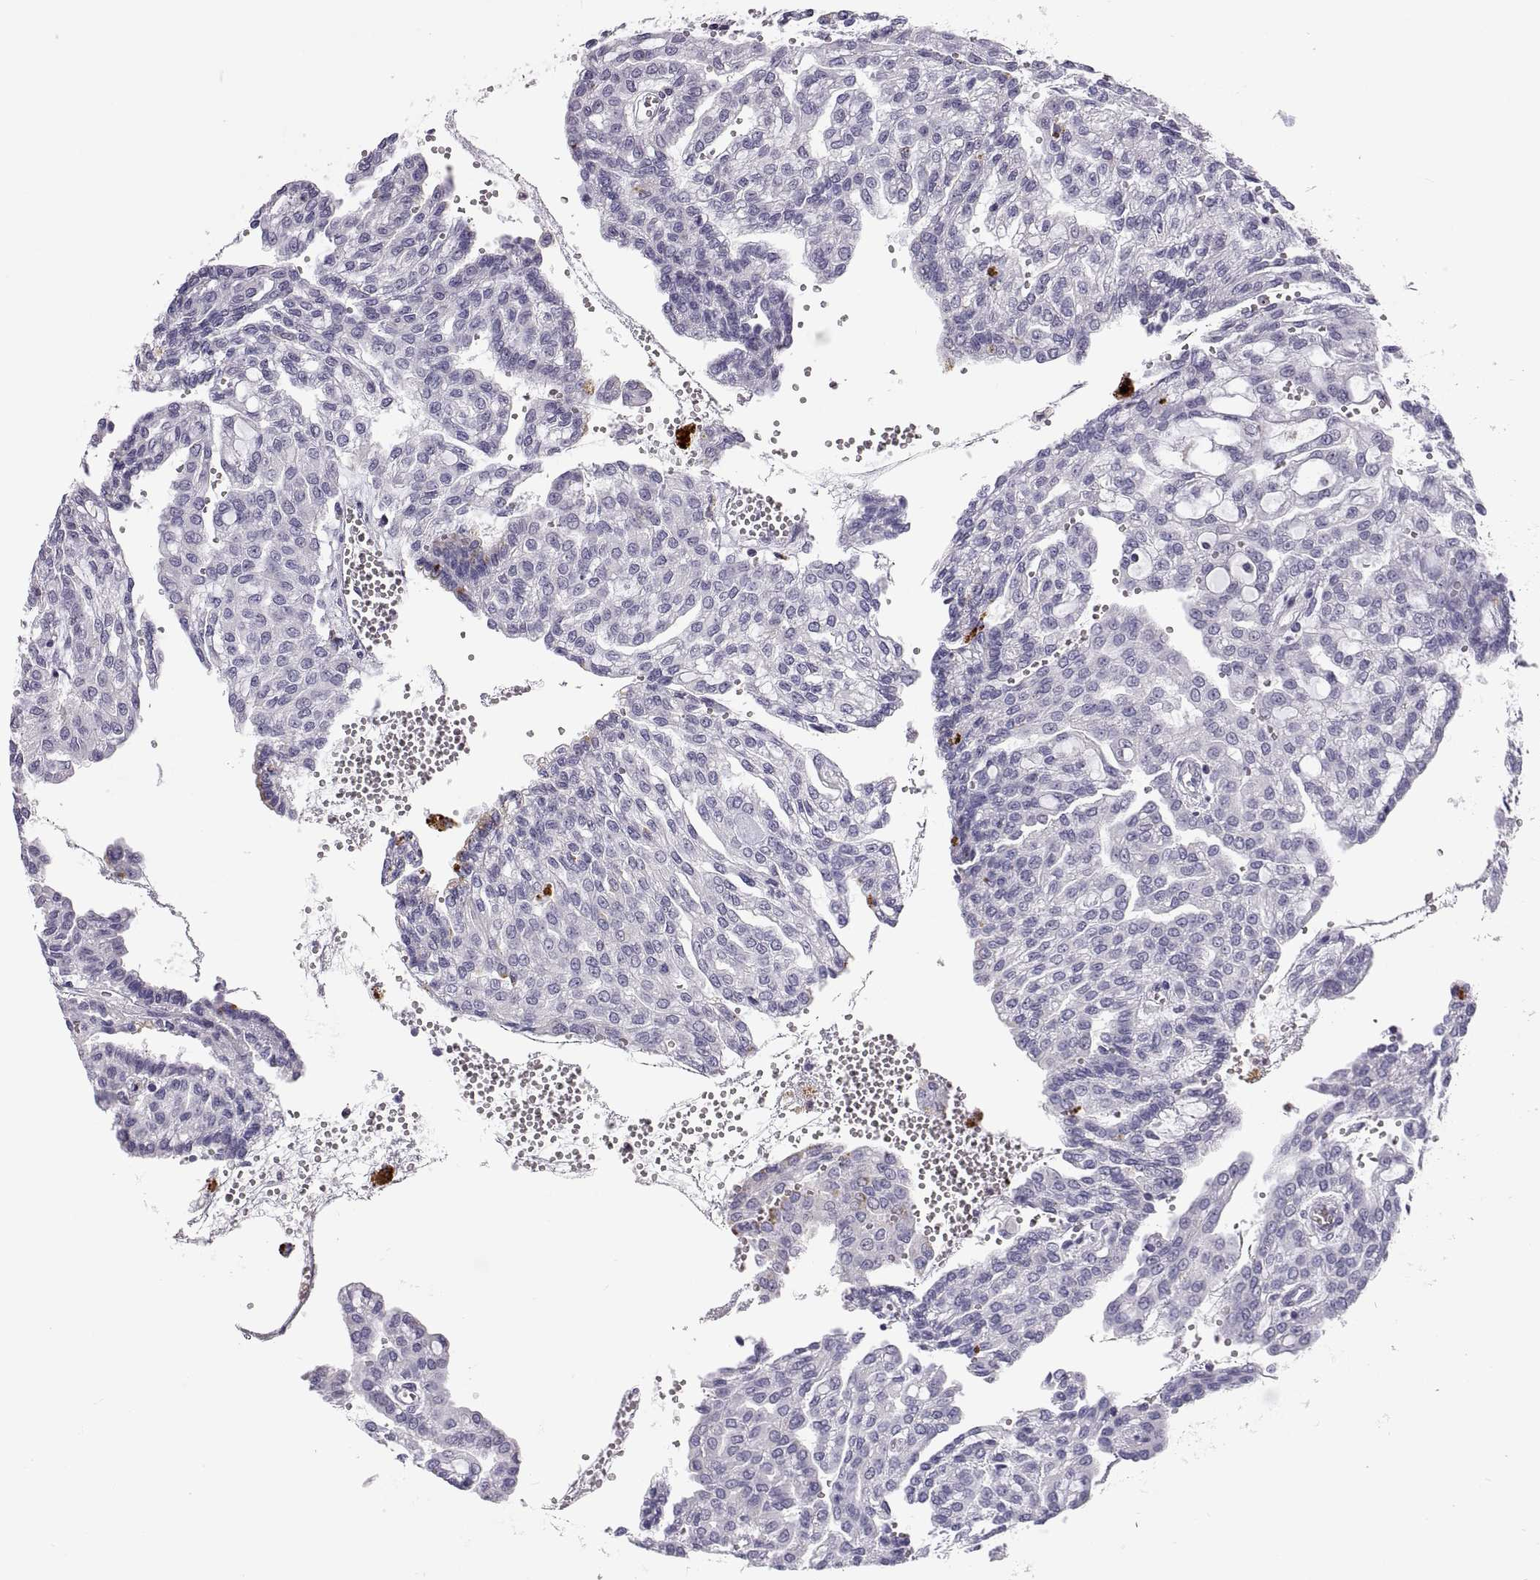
{"staining": {"intensity": "negative", "quantity": "none", "location": "none"}, "tissue": "renal cancer", "cell_type": "Tumor cells", "image_type": "cancer", "snomed": [{"axis": "morphology", "description": "Adenocarcinoma, NOS"}, {"axis": "topography", "description": "Kidney"}], "caption": "Tumor cells show no significant expression in adenocarcinoma (renal).", "gene": "RGS19", "patient": {"sex": "male", "age": 63}}